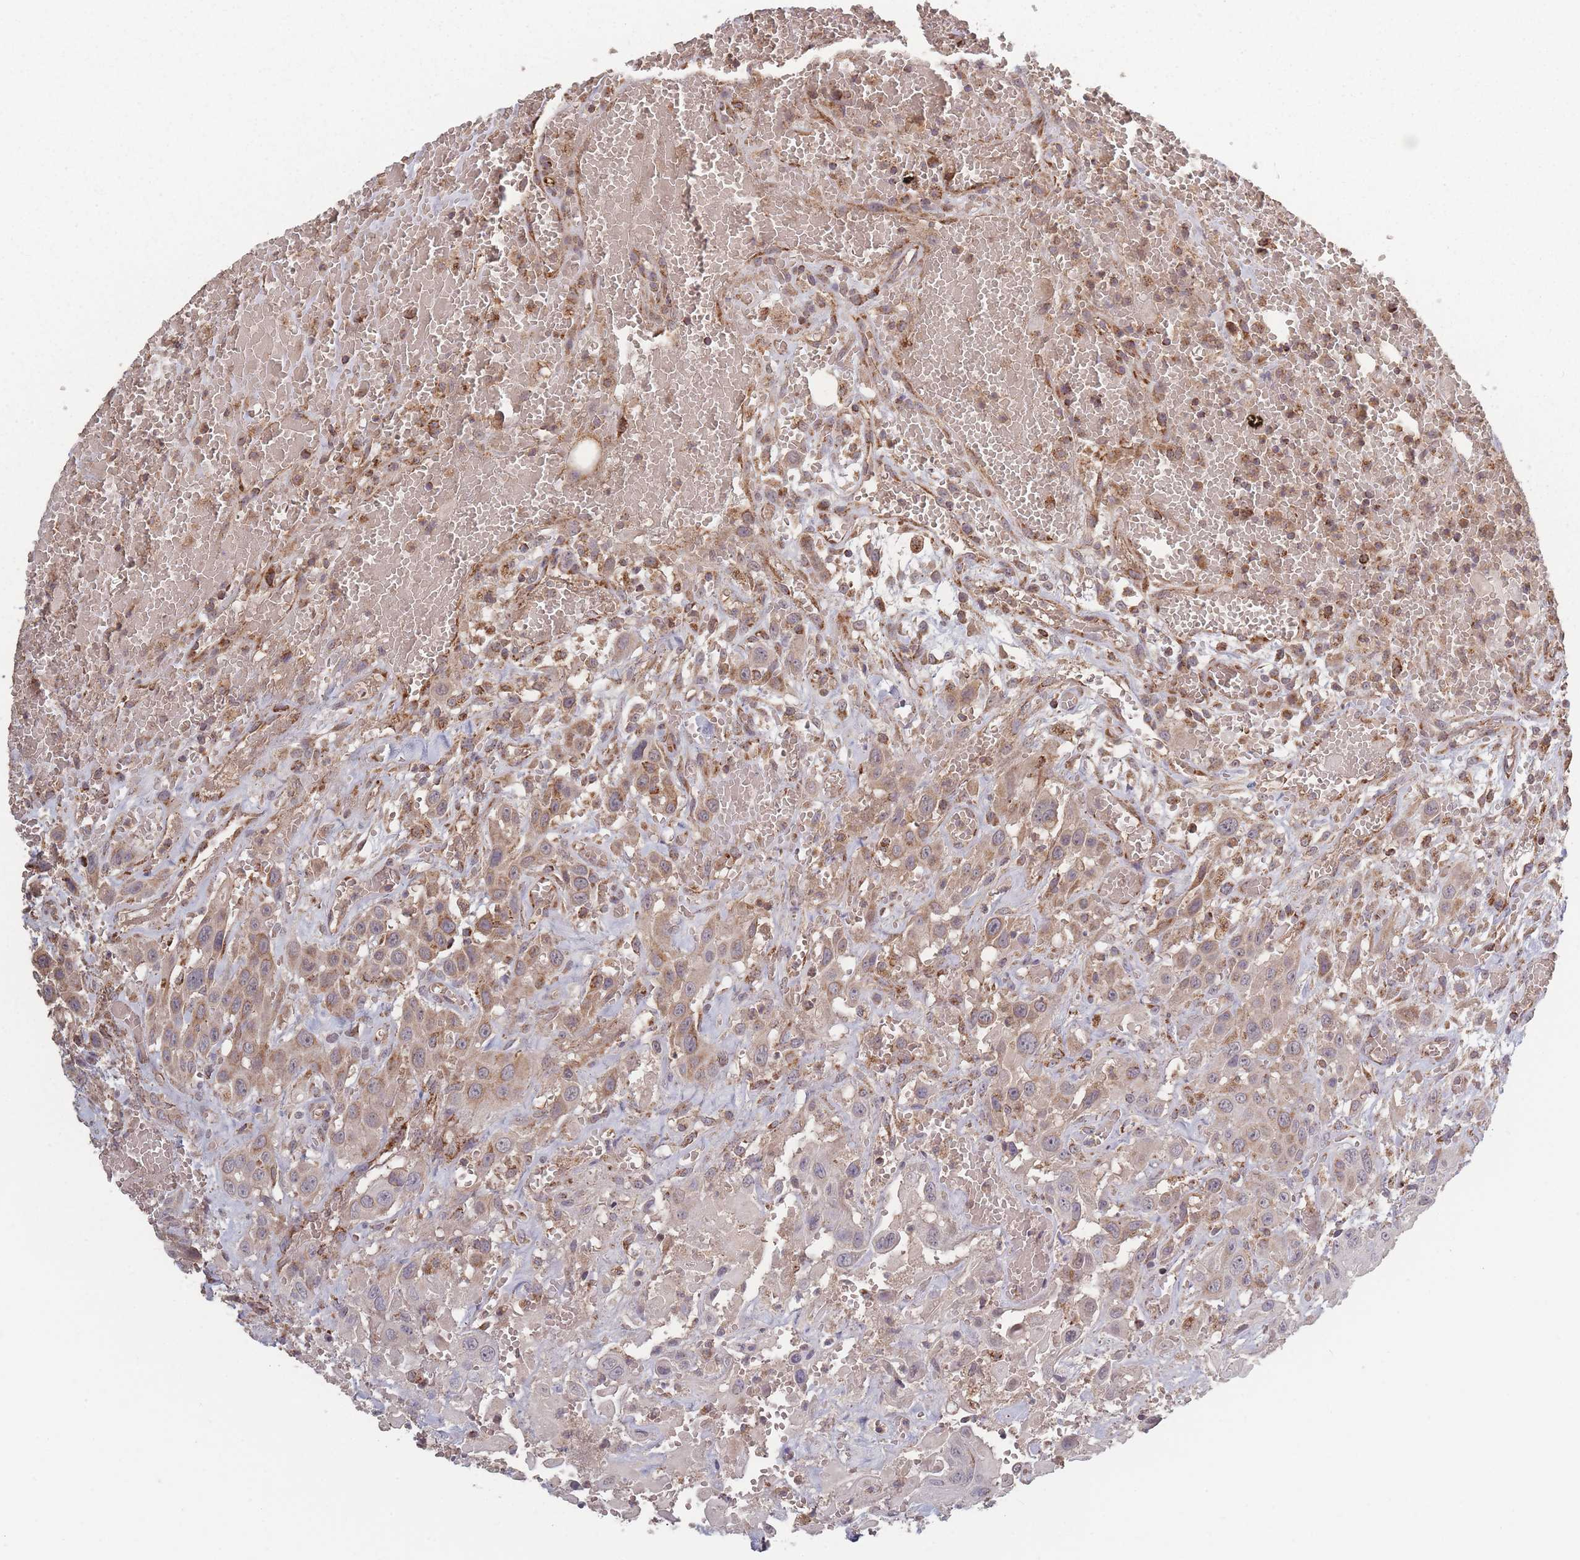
{"staining": {"intensity": "weak", "quantity": ">75%", "location": "cytoplasmic/membranous"}, "tissue": "head and neck cancer", "cell_type": "Tumor cells", "image_type": "cancer", "snomed": [{"axis": "morphology", "description": "Squamous cell carcinoma, NOS"}, {"axis": "topography", "description": "Head-Neck"}], "caption": "Head and neck squamous cell carcinoma stained with a brown dye demonstrates weak cytoplasmic/membranous positive expression in about >75% of tumor cells.", "gene": "LYRM7", "patient": {"sex": "male", "age": 81}}